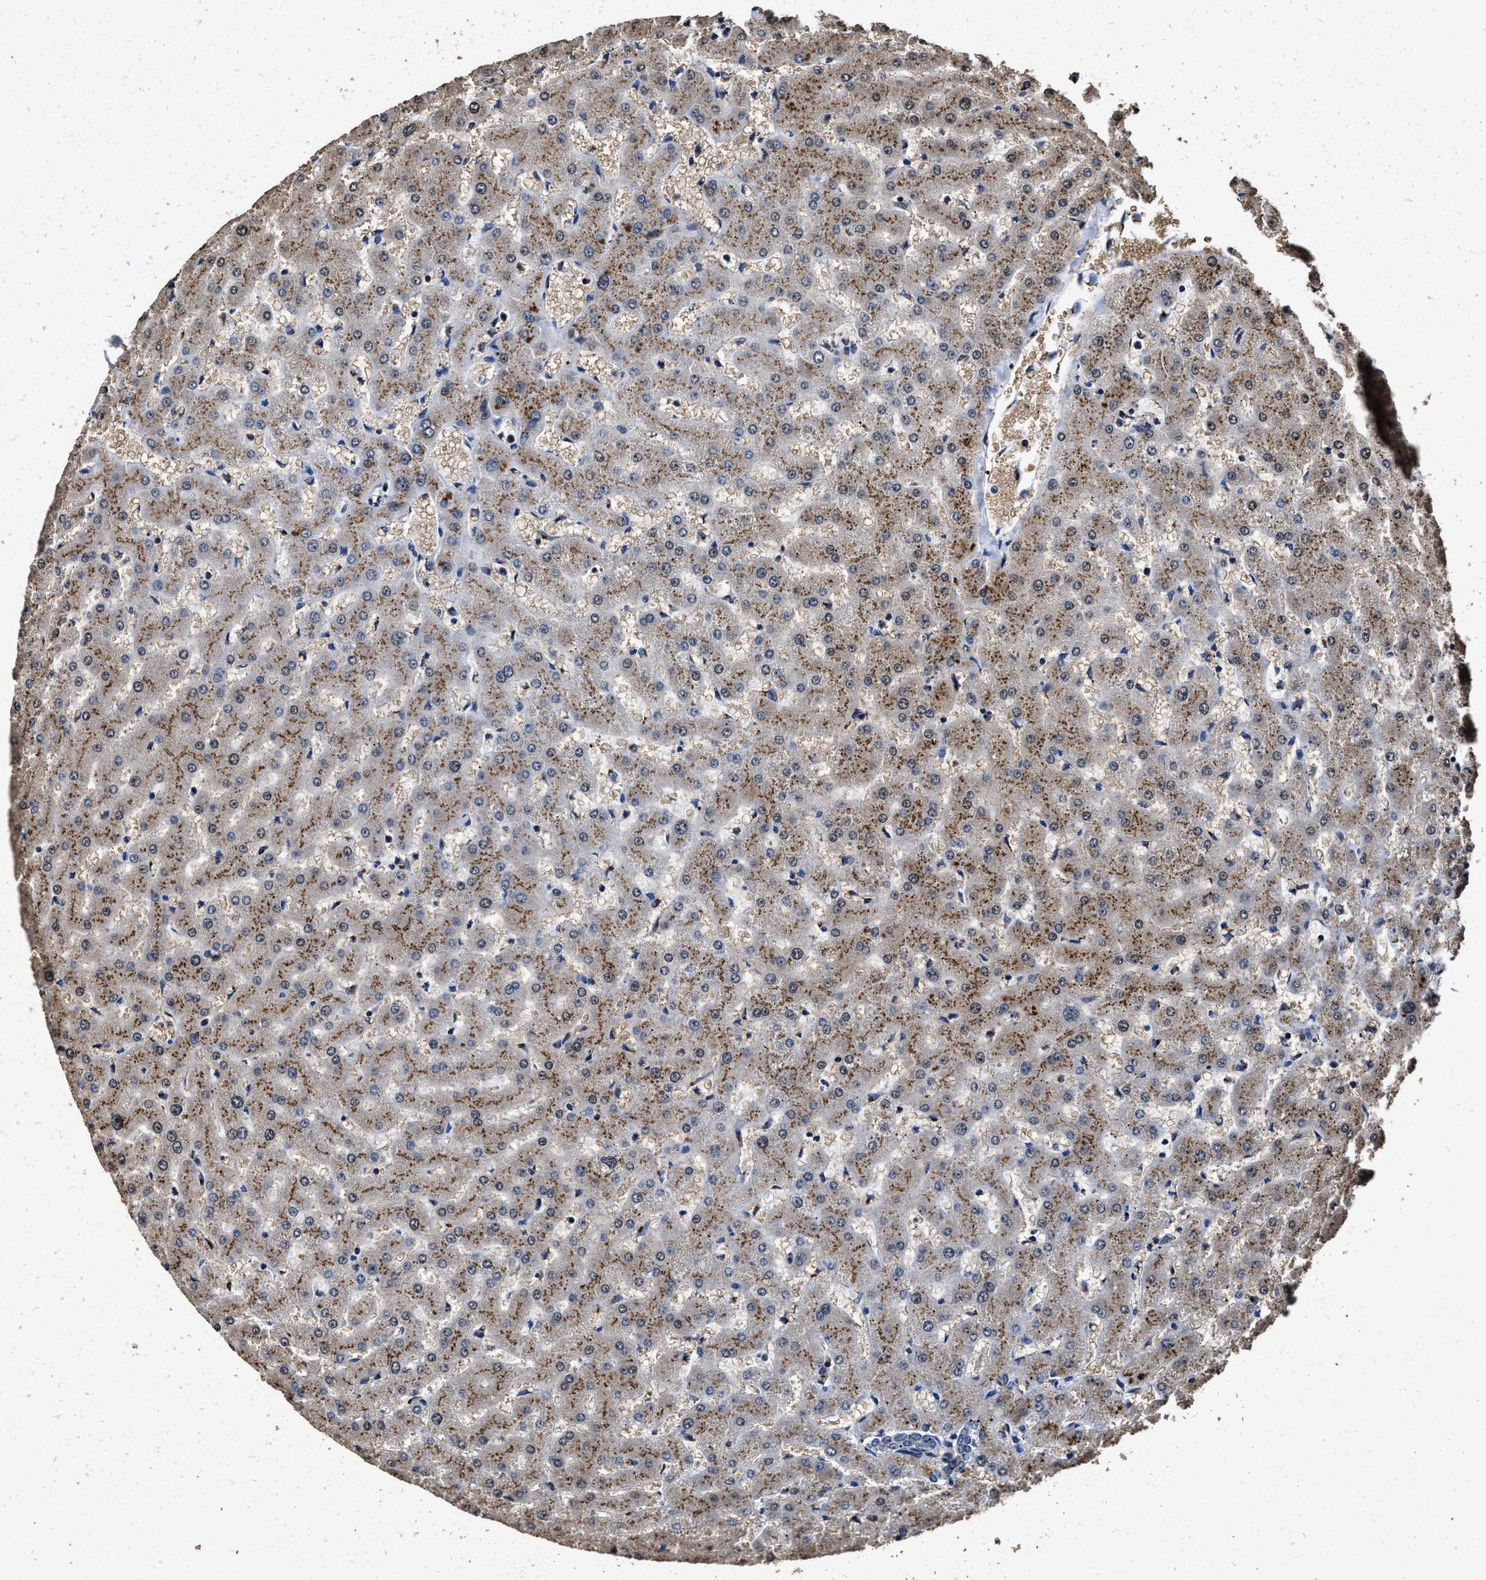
{"staining": {"intensity": "negative", "quantity": "none", "location": "none"}, "tissue": "liver", "cell_type": "Cholangiocytes", "image_type": "normal", "snomed": [{"axis": "morphology", "description": "Normal tissue, NOS"}, {"axis": "topography", "description": "Liver"}], "caption": "Liver stained for a protein using IHC demonstrates no positivity cholangiocytes.", "gene": "TPST2", "patient": {"sex": "female", "age": 63}}